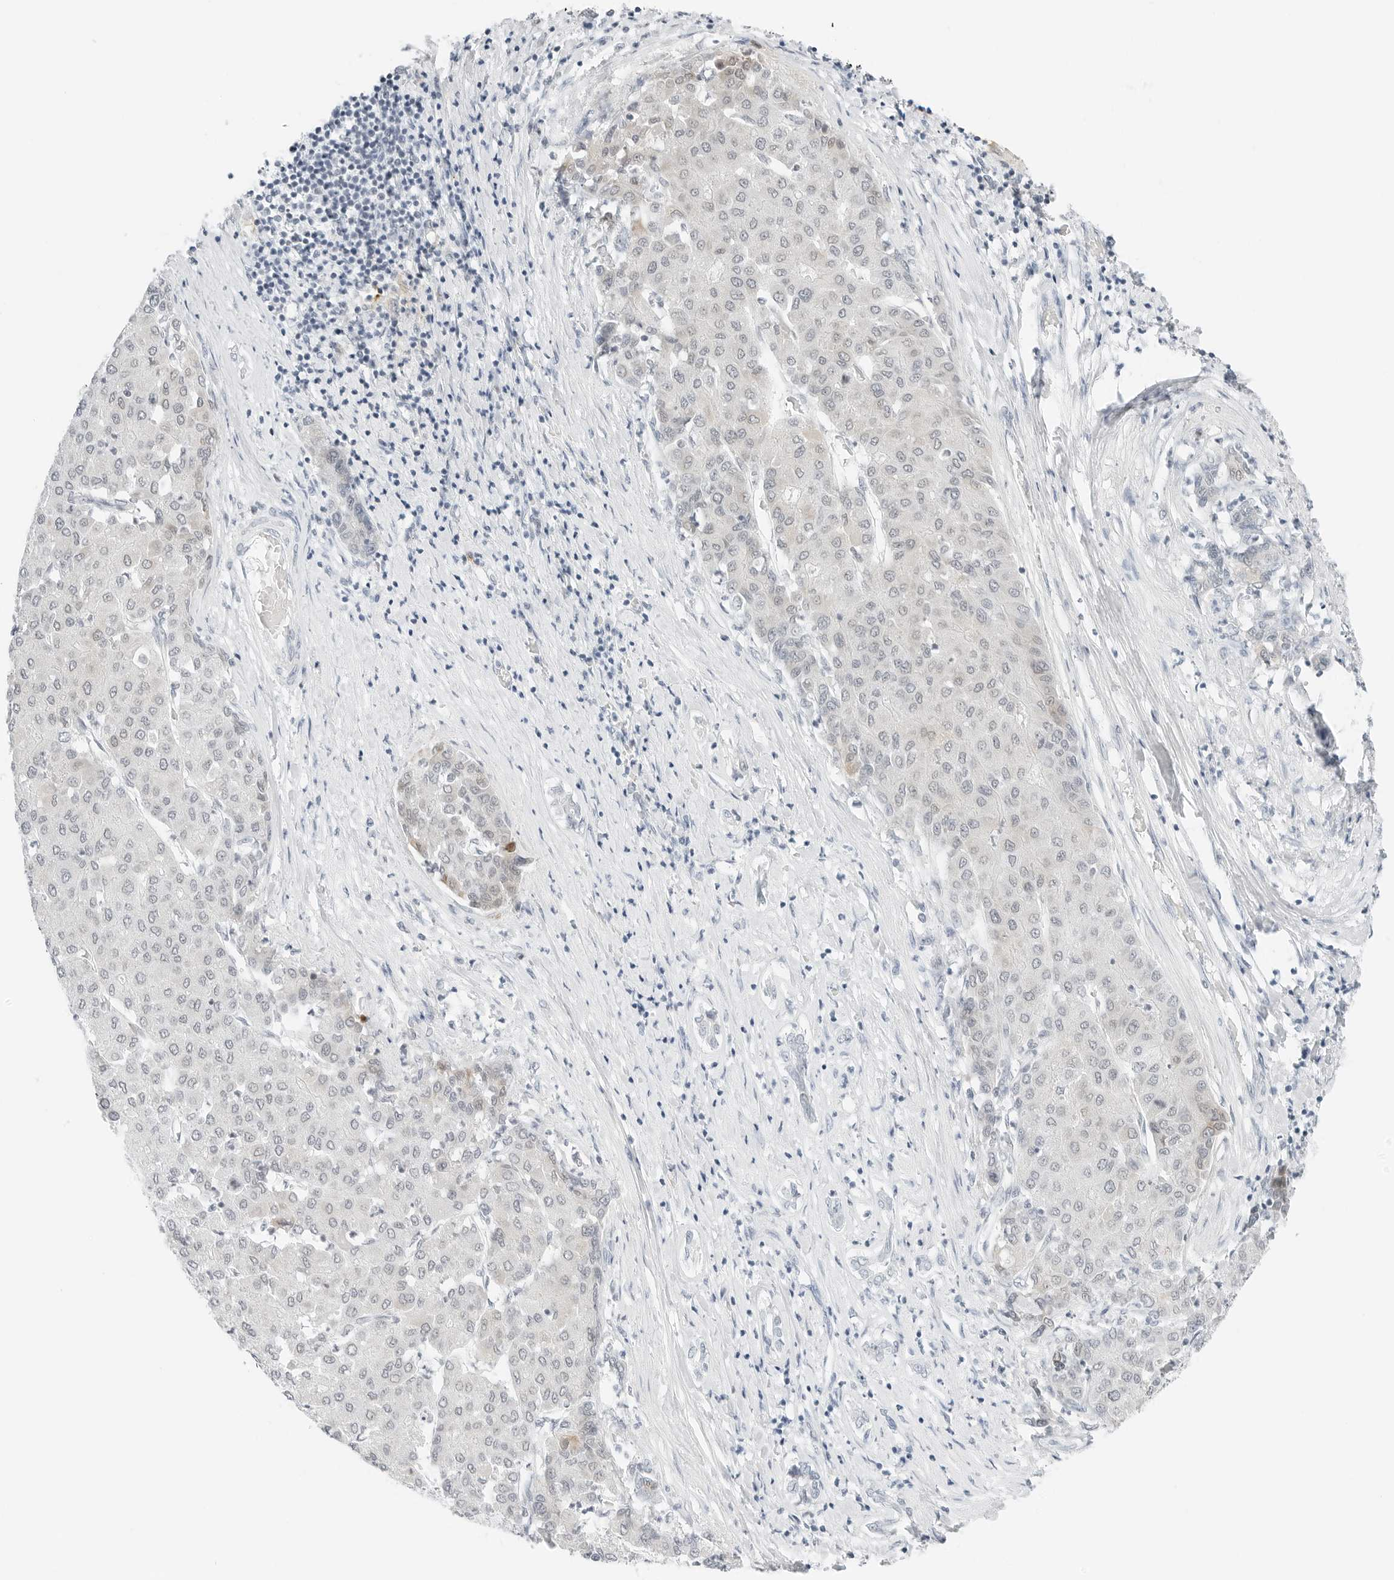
{"staining": {"intensity": "negative", "quantity": "none", "location": "none"}, "tissue": "liver cancer", "cell_type": "Tumor cells", "image_type": "cancer", "snomed": [{"axis": "morphology", "description": "Carcinoma, Hepatocellular, NOS"}, {"axis": "topography", "description": "Liver"}], "caption": "Immunohistochemistry (IHC) photomicrograph of human liver cancer stained for a protein (brown), which demonstrates no positivity in tumor cells. (Immunohistochemistry, brightfield microscopy, high magnification).", "gene": "CCSAP", "patient": {"sex": "male", "age": 65}}